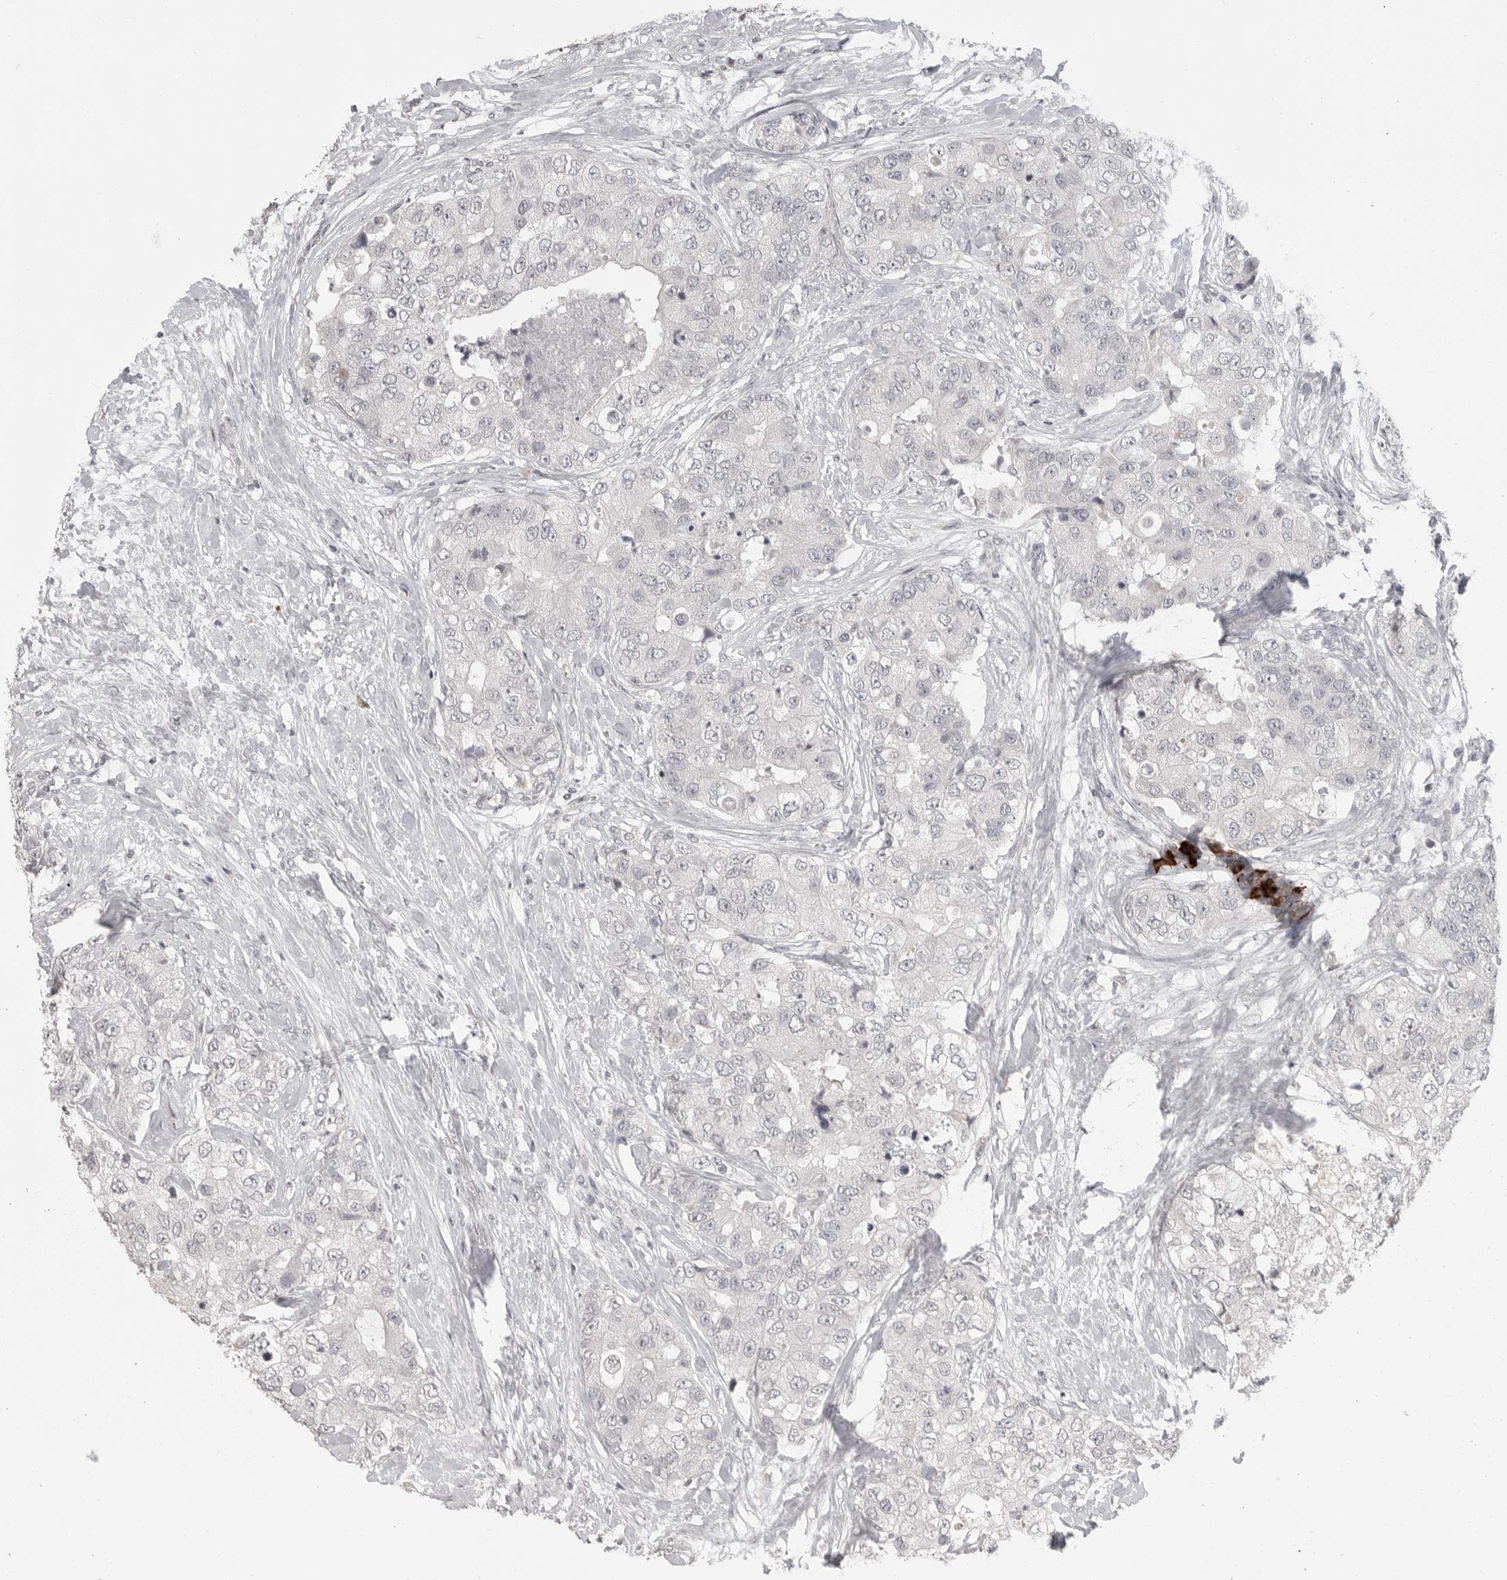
{"staining": {"intensity": "negative", "quantity": "none", "location": "none"}, "tissue": "breast cancer", "cell_type": "Tumor cells", "image_type": "cancer", "snomed": [{"axis": "morphology", "description": "Duct carcinoma"}, {"axis": "topography", "description": "Breast"}], "caption": "High power microscopy photomicrograph of an IHC image of breast infiltrating ductal carcinoma, revealing no significant positivity in tumor cells. (DAB IHC, high magnification).", "gene": "PRSS1", "patient": {"sex": "female", "age": 62}}